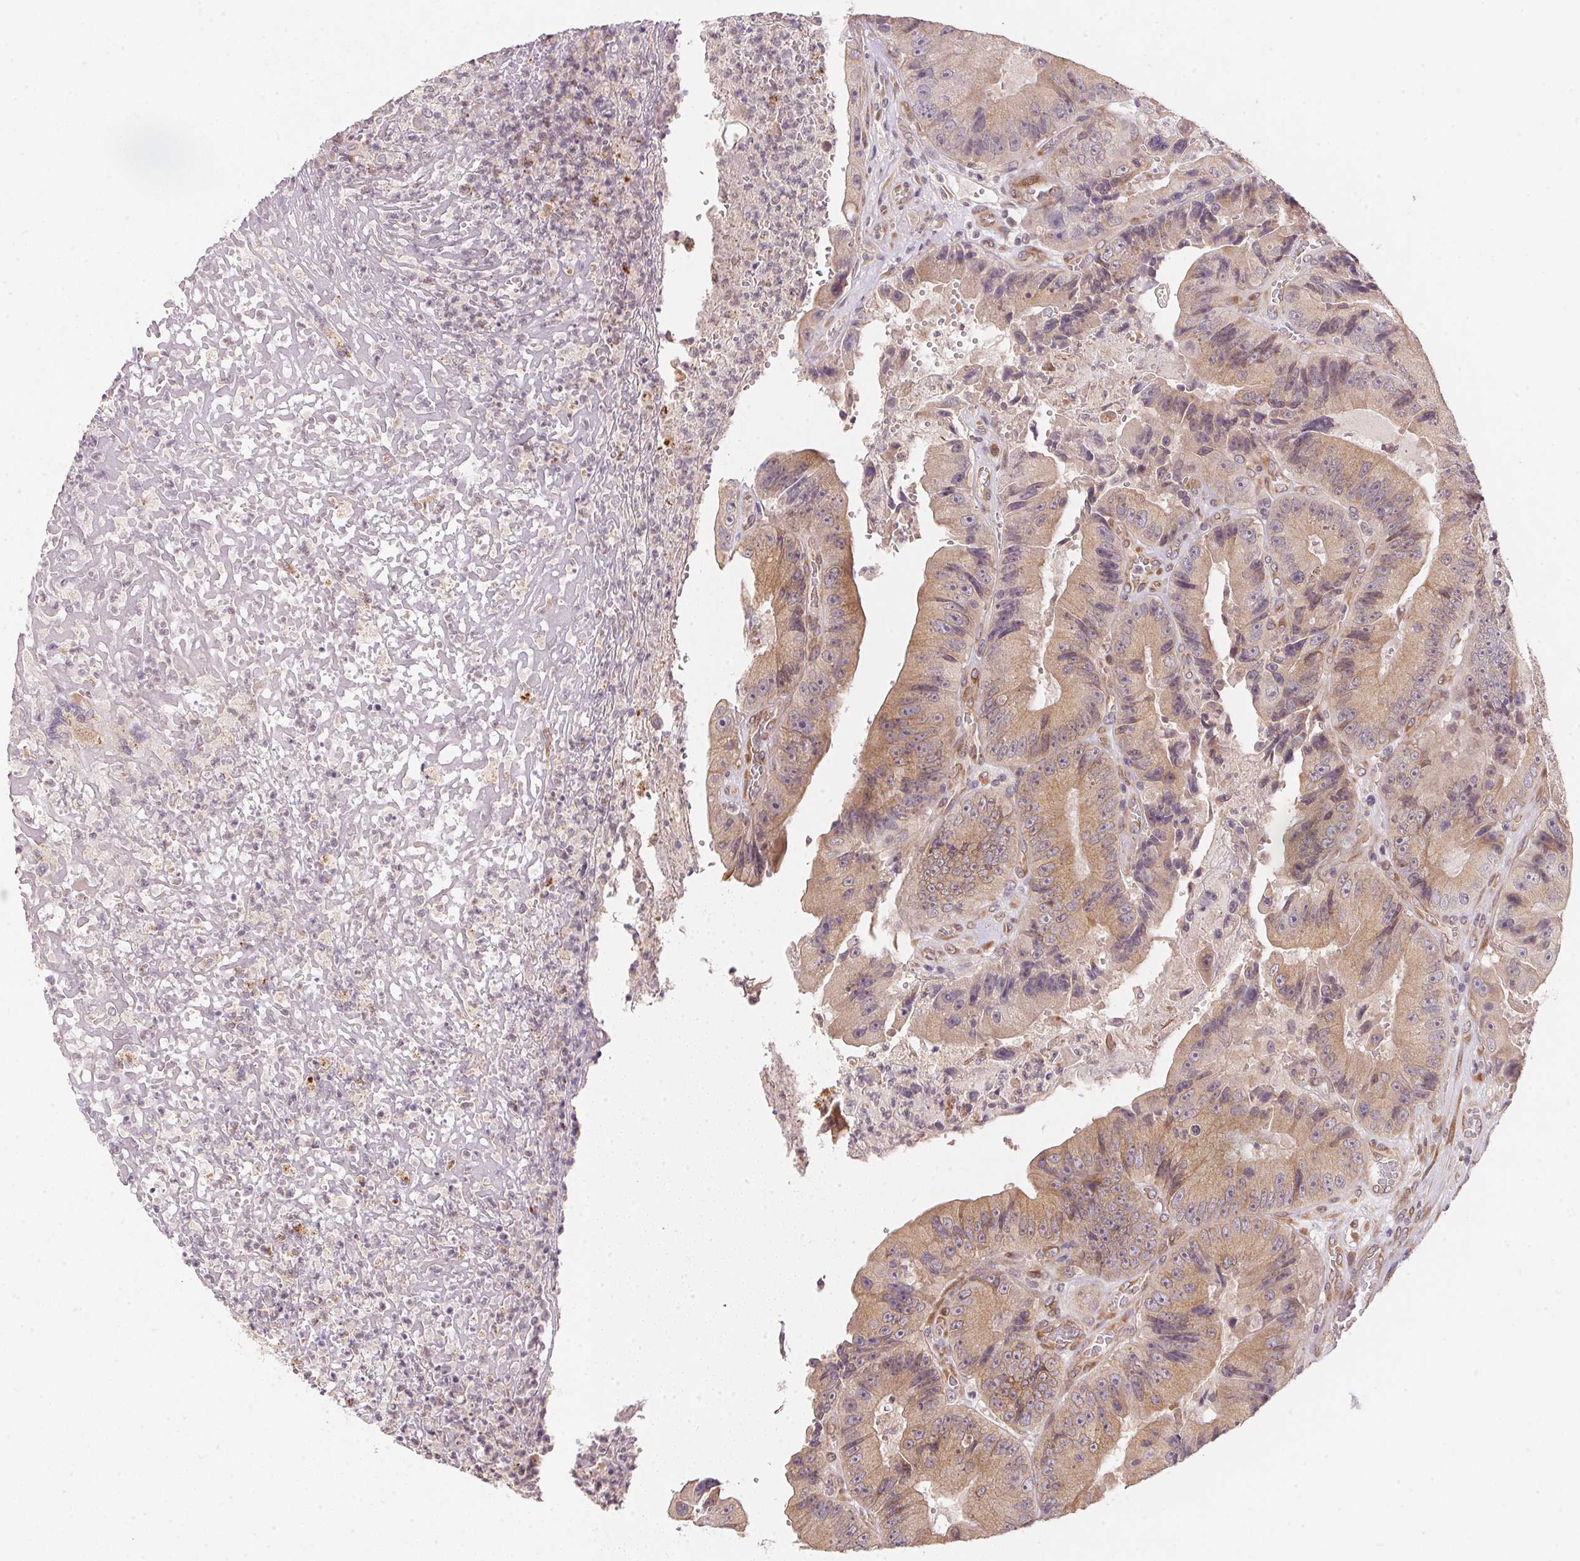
{"staining": {"intensity": "moderate", "quantity": ">75%", "location": "cytoplasmic/membranous"}, "tissue": "colorectal cancer", "cell_type": "Tumor cells", "image_type": "cancer", "snomed": [{"axis": "morphology", "description": "Adenocarcinoma, NOS"}, {"axis": "topography", "description": "Colon"}], "caption": "Adenocarcinoma (colorectal) tissue shows moderate cytoplasmic/membranous expression in about >75% of tumor cells", "gene": "EI24", "patient": {"sex": "female", "age": 86}}